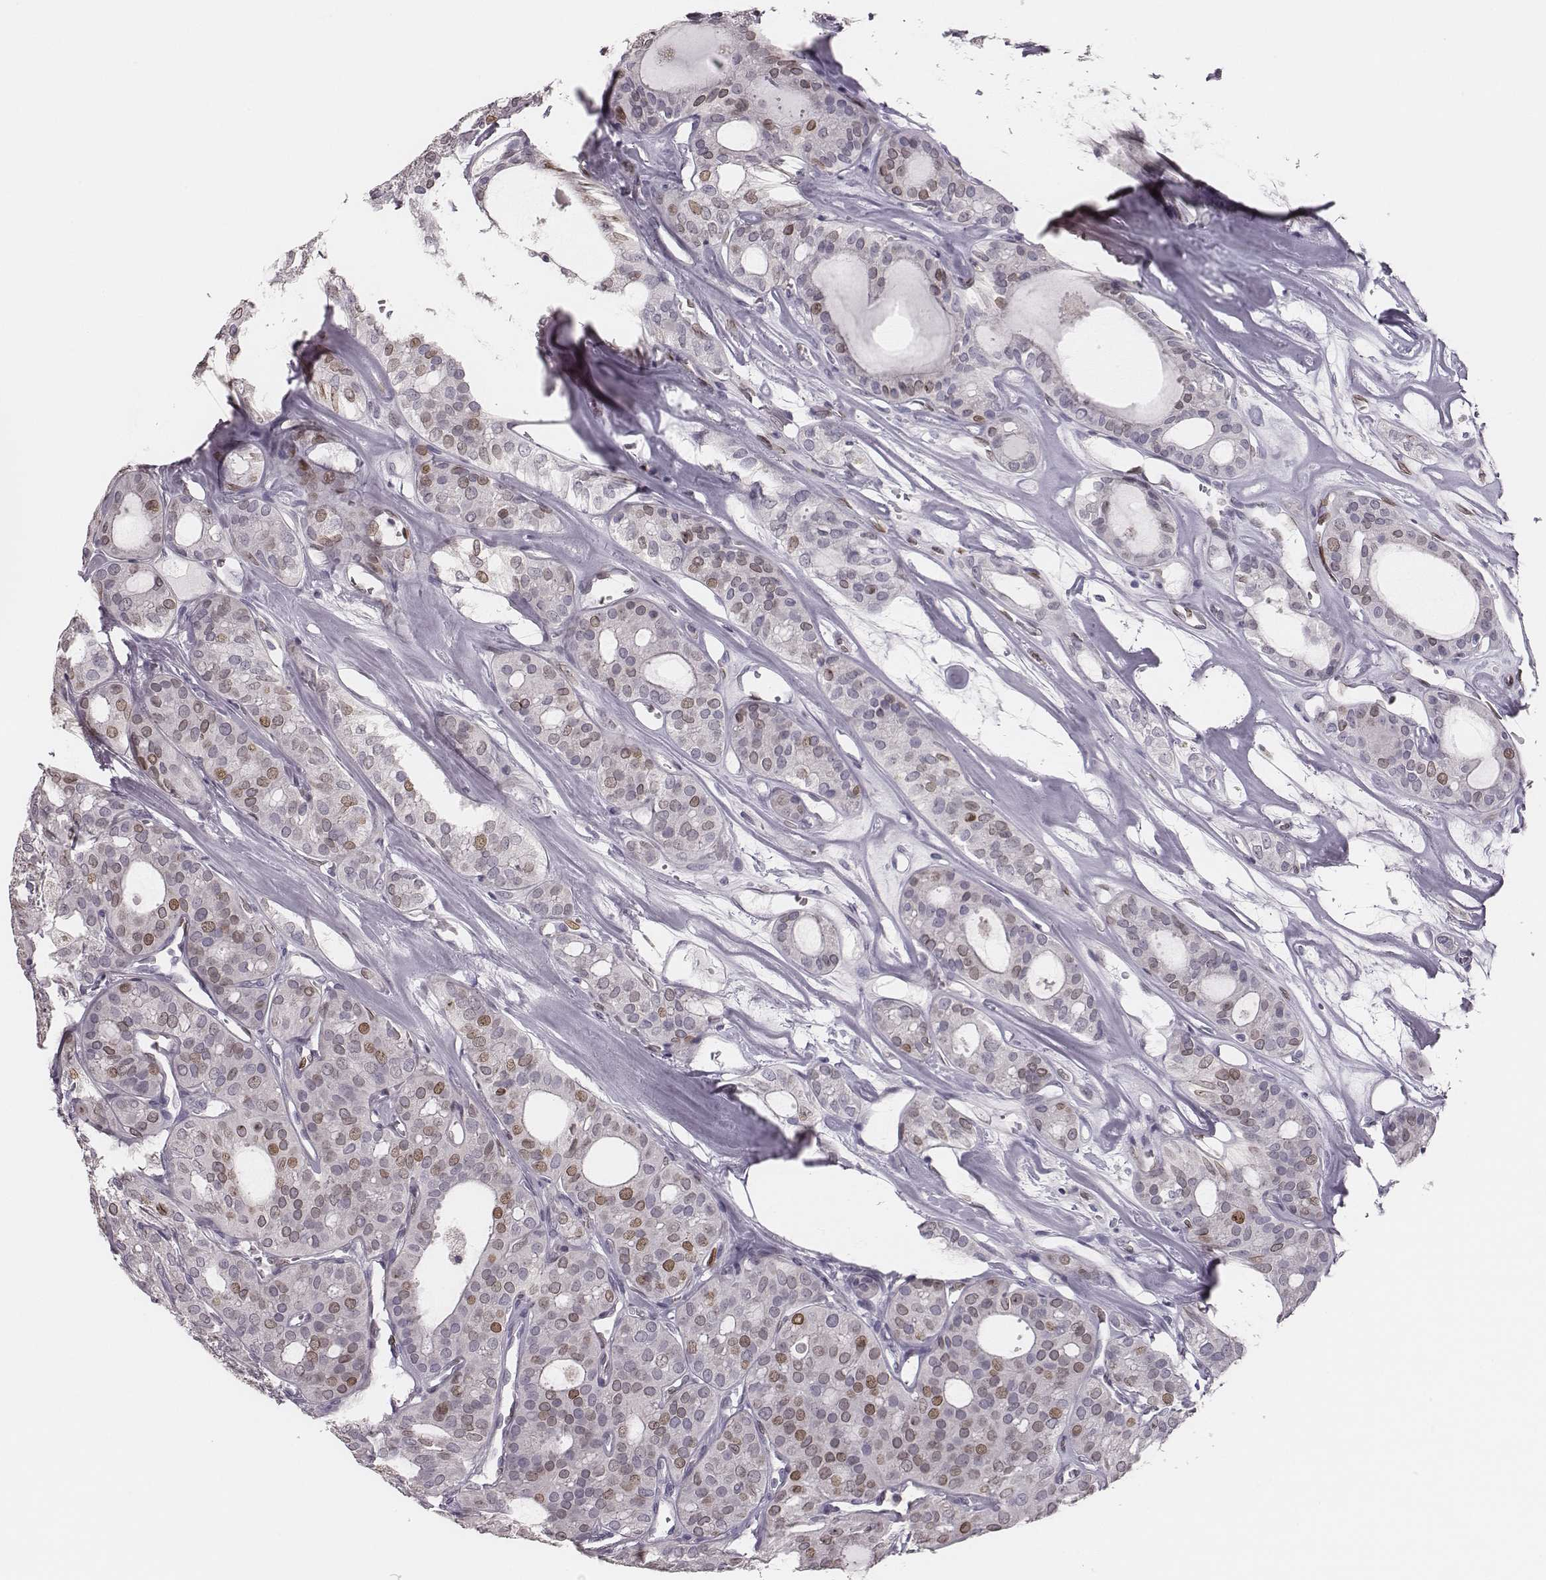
{"staining": {"intensity": "moderate", "quantity": "25%-75%", "location": "nuclear"}, "tissue": "thyroid cancer", "cell_type": "Tumor cells", "image_type": "cancer", "snomed": [{"axis": "morphology", "description": "Follicular adenoma carcinoma, NOS"}, {"axis": "topography", "description": "Thyroid gland"}], "caption": "Immunohistochemistry (IHC) staining of thyroid cancer, which displays medium levels of moderate nuclear positivity in about 25%-75% of tumor cells indicating moderate nuclear protein positivity. The staining was performed using DAB (3,3'-diaminobenzidine) (brown) for protein detection and nuclei were counterstained in hematoxylin (blue).", "gene": "ADGRF4", "patient": {"sex": "male", "age": 75}}